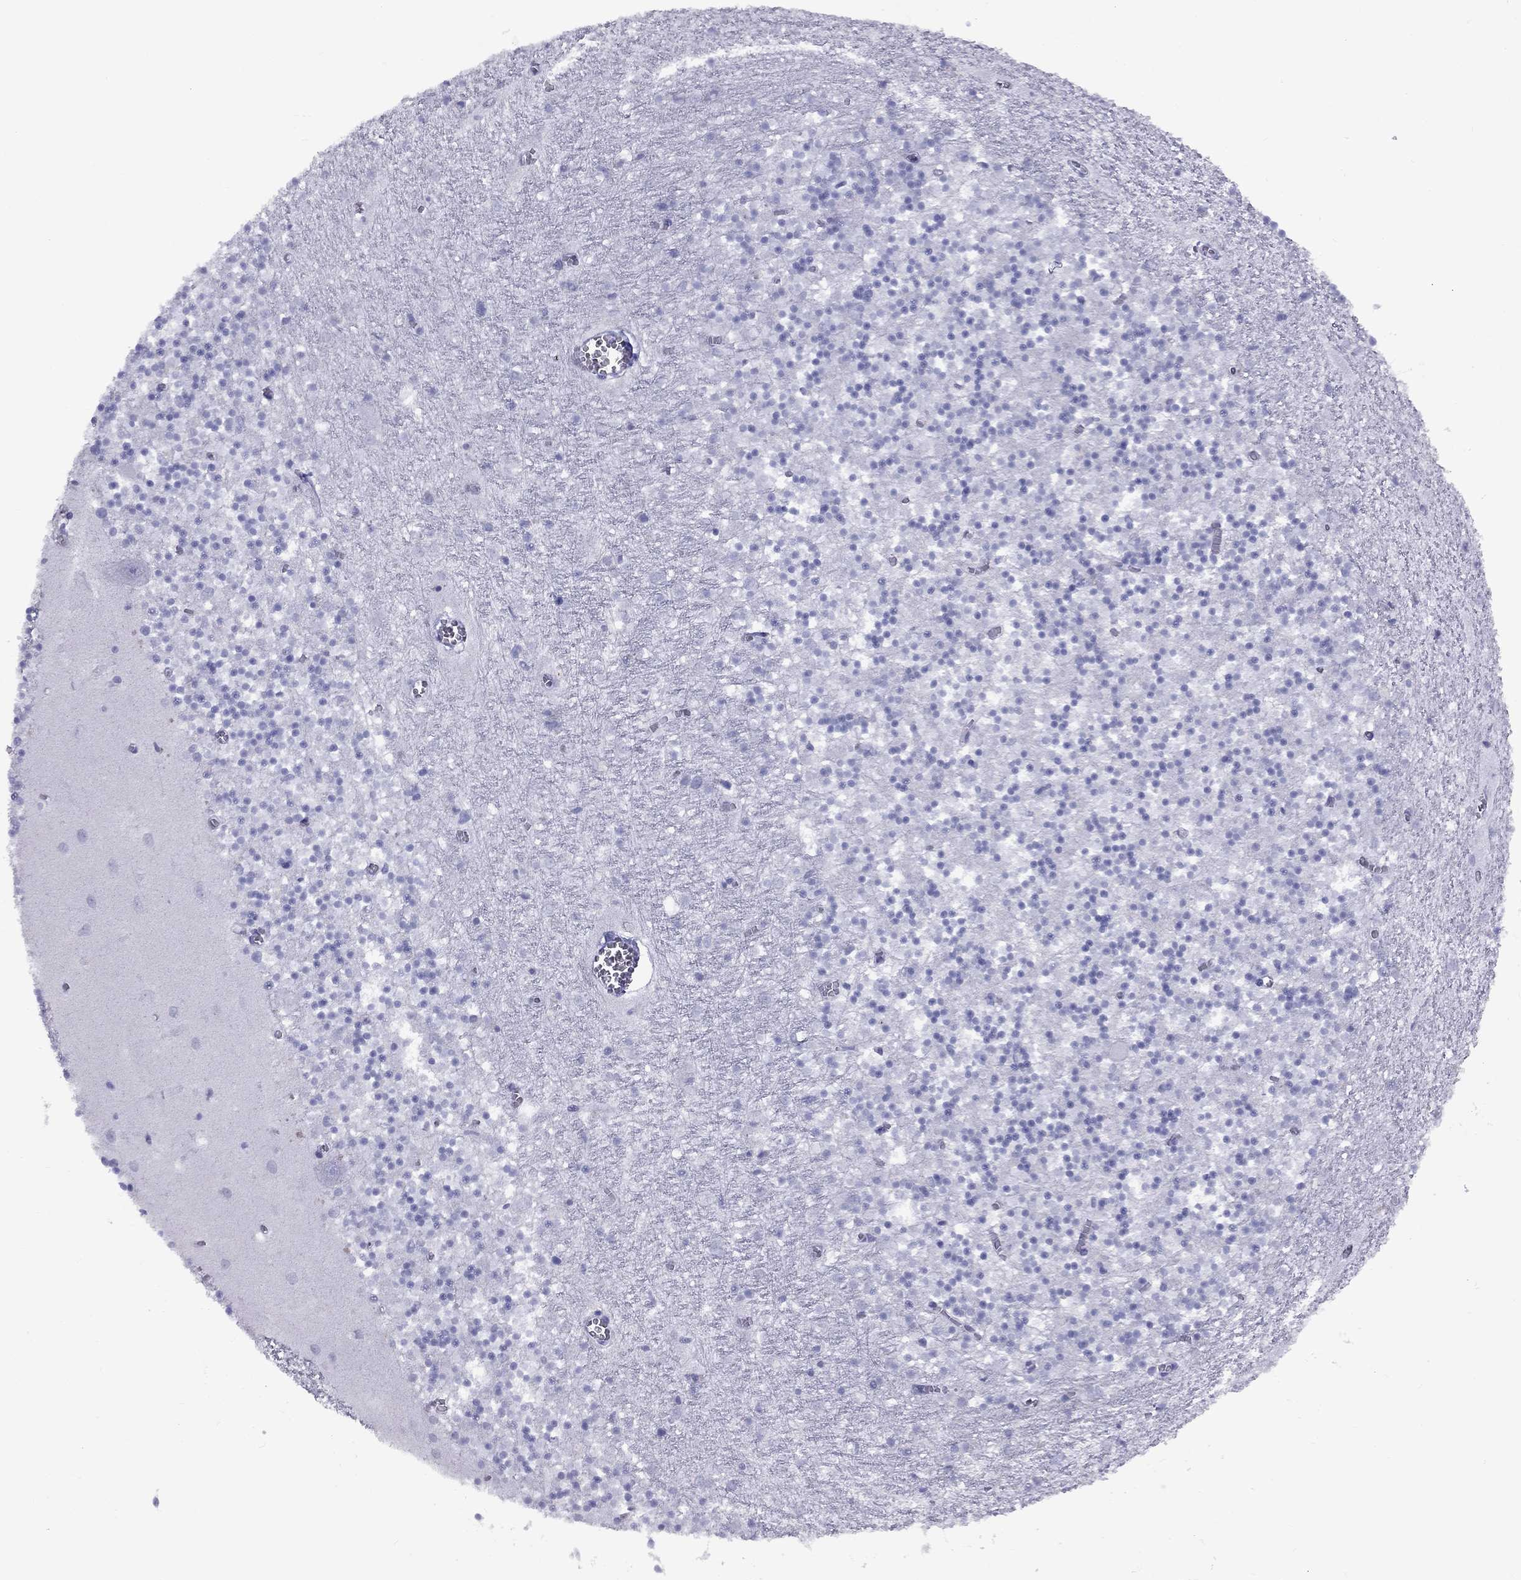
{"staining": {"intensity": "negative", "quantity": "none", "location": "none"}, "tissue": "cerebellum", "cell_type": "Cells in granular layer", "image_type": "normal", "snomed": [{"axis": "morphology", "description": "Normal tissue, NOS"}, {"axis": "topography", "description": "Cerebellum"}], "caption": "Immunohistochemistry image of unremarkable cerebellum stained for a protein (brown), which displays no expression in cells in granular layer.", "gene": "FSCN3", "patient": {"sex": "female", "age": 64}}